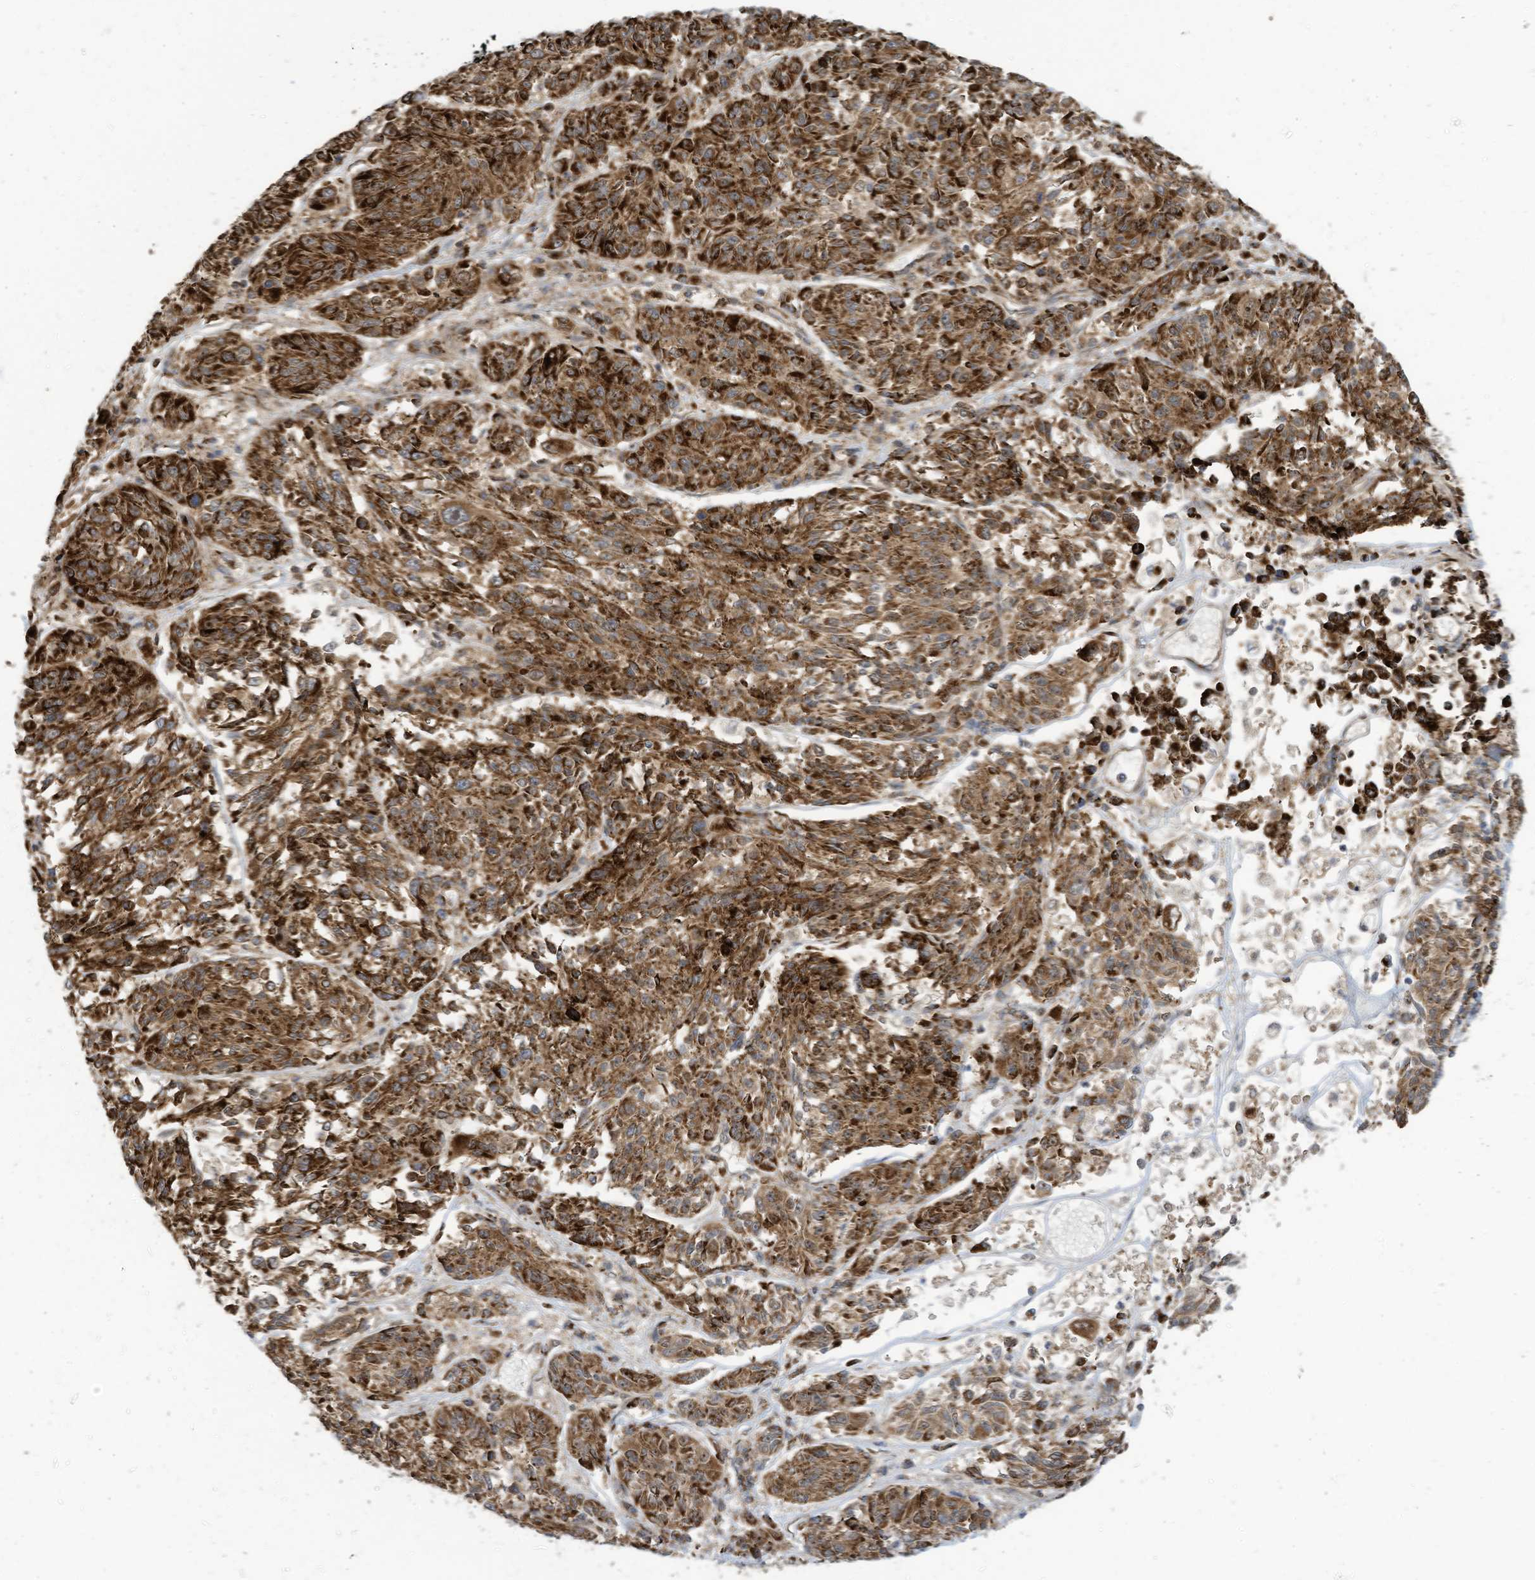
{"staining": {"intensity": "strong", "quantity": ">75%", "location": "cytoplasmic/membranous"}, "tissue": "melanoma", "cell_type": "Tumor cells", "image_type": "cancer", "snomed": [{"axis": "morphology", "description": "Malignant melanoma, NOS"}, {"axis": "topography", "description": "Skin"}], "caption": "Malignant melanoma stained with a brown dye shows strong cytoplasmic/membranous positive expression in about >75% of tumor cells.", "gene": "COX10", "patient": {"sex": "male", "age": 53}}